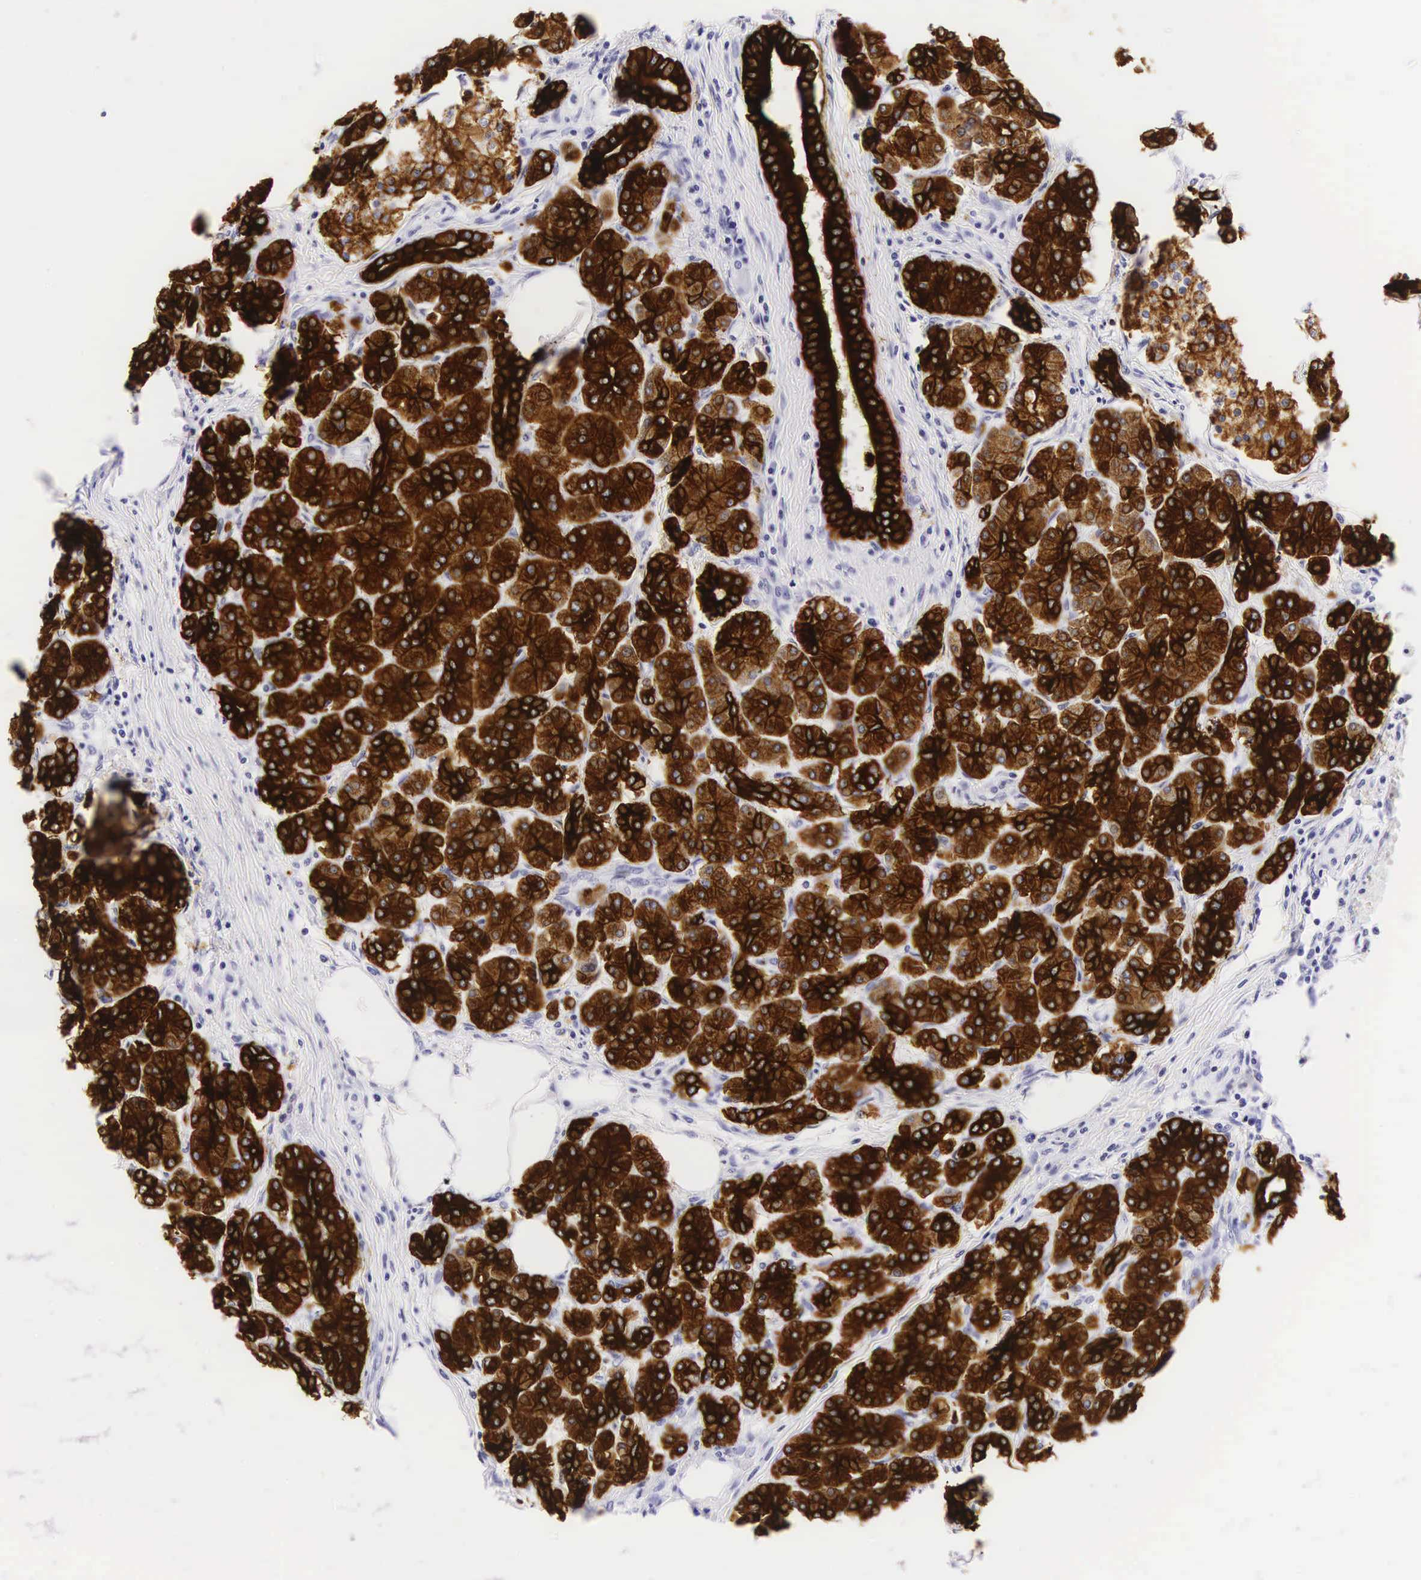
{"staining": {"intensity": "strong", "quantity": ">75%", "location": "cytoplasmic/membranous"}, "tissue": "pancreas", "cell_type": "Exocrine glandular cells", "image_type": "normal", "snomed": [{"axis": "morphology", "description": "Normal tissue, NOS"}, {"axis": "topography", "description": "Pancreas"}], "caption": "This image reveals immunohistochemistry (IHC) staining of normal human pancreas, with high strong cytoplasmic/membranous staining in about >75% of exocrine glandular cells.", "gene": "KRT18", "patient": {"sex": "female", "age": 73}}